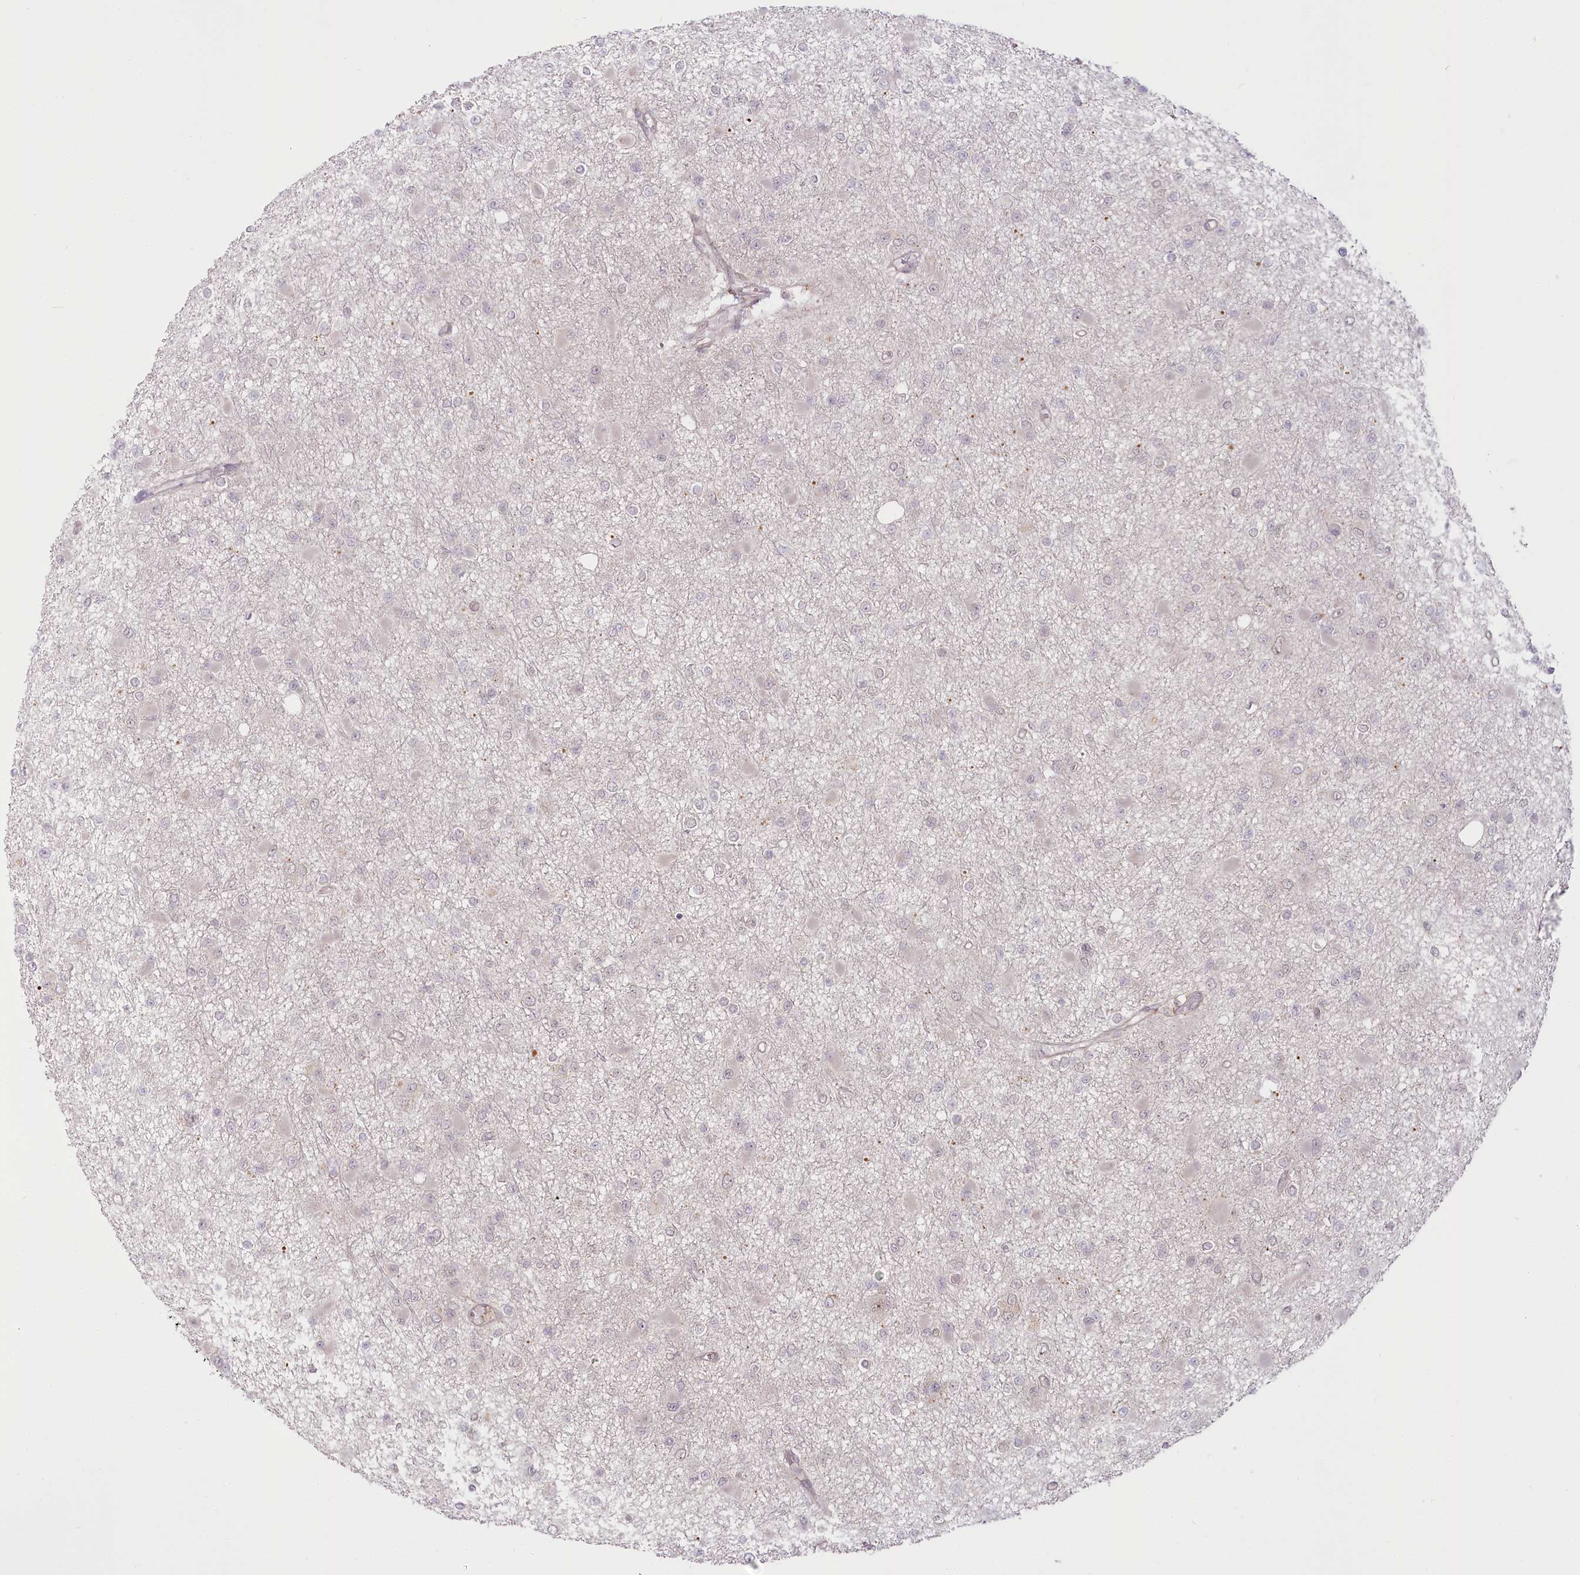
{"staining": {"intensity": "negative", "quantity": "none", "location": "none"}, "tissue": "glioma", "cell_type": "Tumor cells", "image_type": "cancer", "snomed": [{"axis": "morphology", "description": "Glioma, malignant, Low grade"}, {"axis": "topography", "description": "Brain"}], "caption": "Immunohistochemical staining of malignant glioma (low-grade) demonstrates no significant positivity in tumor cells.", "gene": "R3HDM2", "patient": {"sex": "female", "age": 22}}